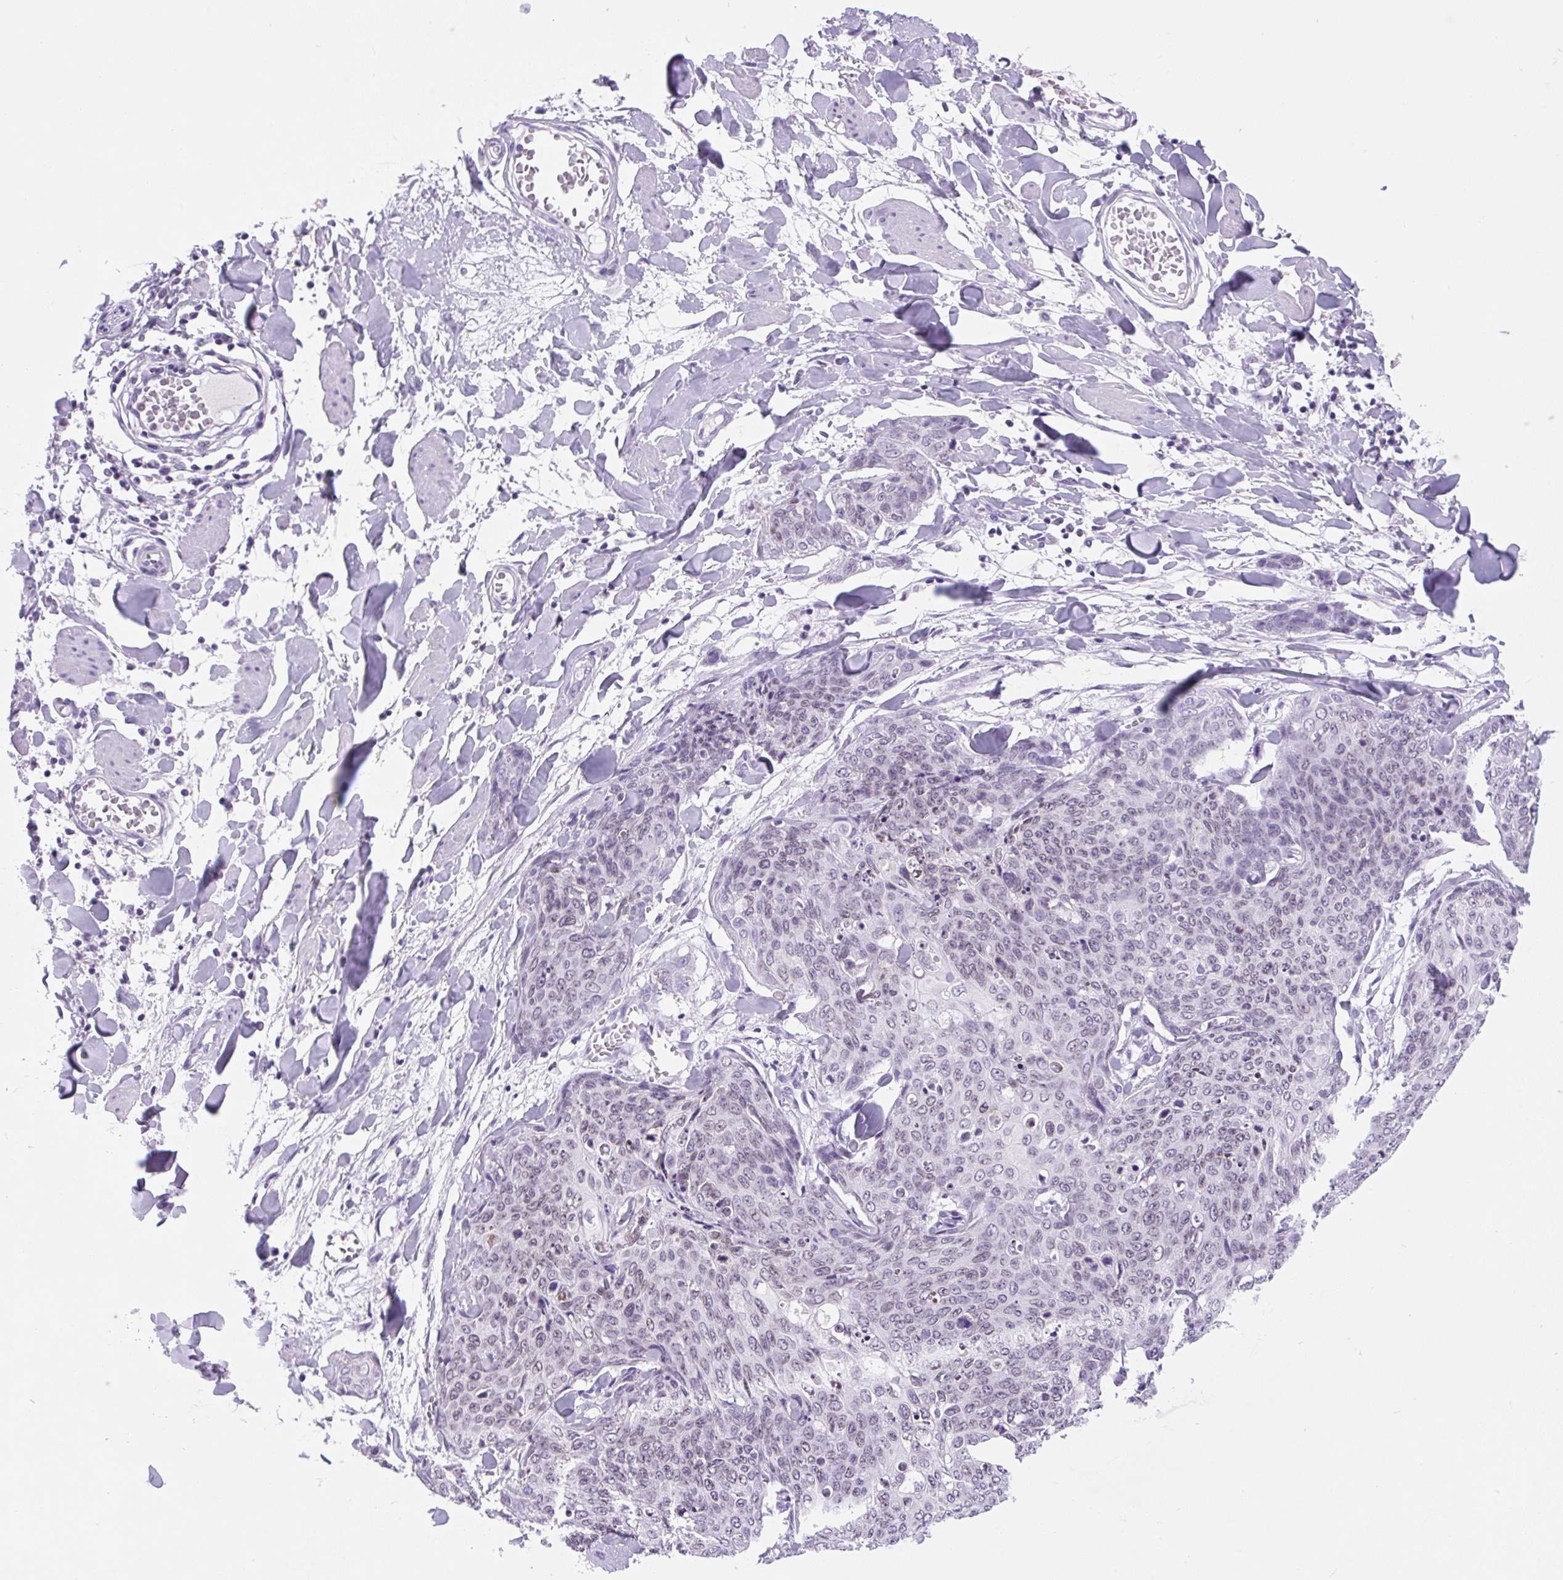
{"staining": {"intensity": "weak", "quantity": "<25%", "location": "nuclear"}, "tissue": "skin cancer", "cell_type": "Tumor cells", "image_type": "cancer", "snomed": [{"axis": "morphology", "description": "Squamous cell carcinoma, NOS"}, {"axis": "topography", "description": "Skin"}, {"axis": "topography", "description": "Vulva"}], "caption": "High magnification brightfield microscopy of skin cancer (squamous cell carcinoma) stained with DAB (3,3'-diaminobenzidine) (brown) and counterstained with hematoxylin (blue): tumor cells show no significant staining. (DAB IHC visualized using brightfield microscopy, high magnification).", "gene": "VPREB1", "patient": {"sex": "female", "age": 85}}